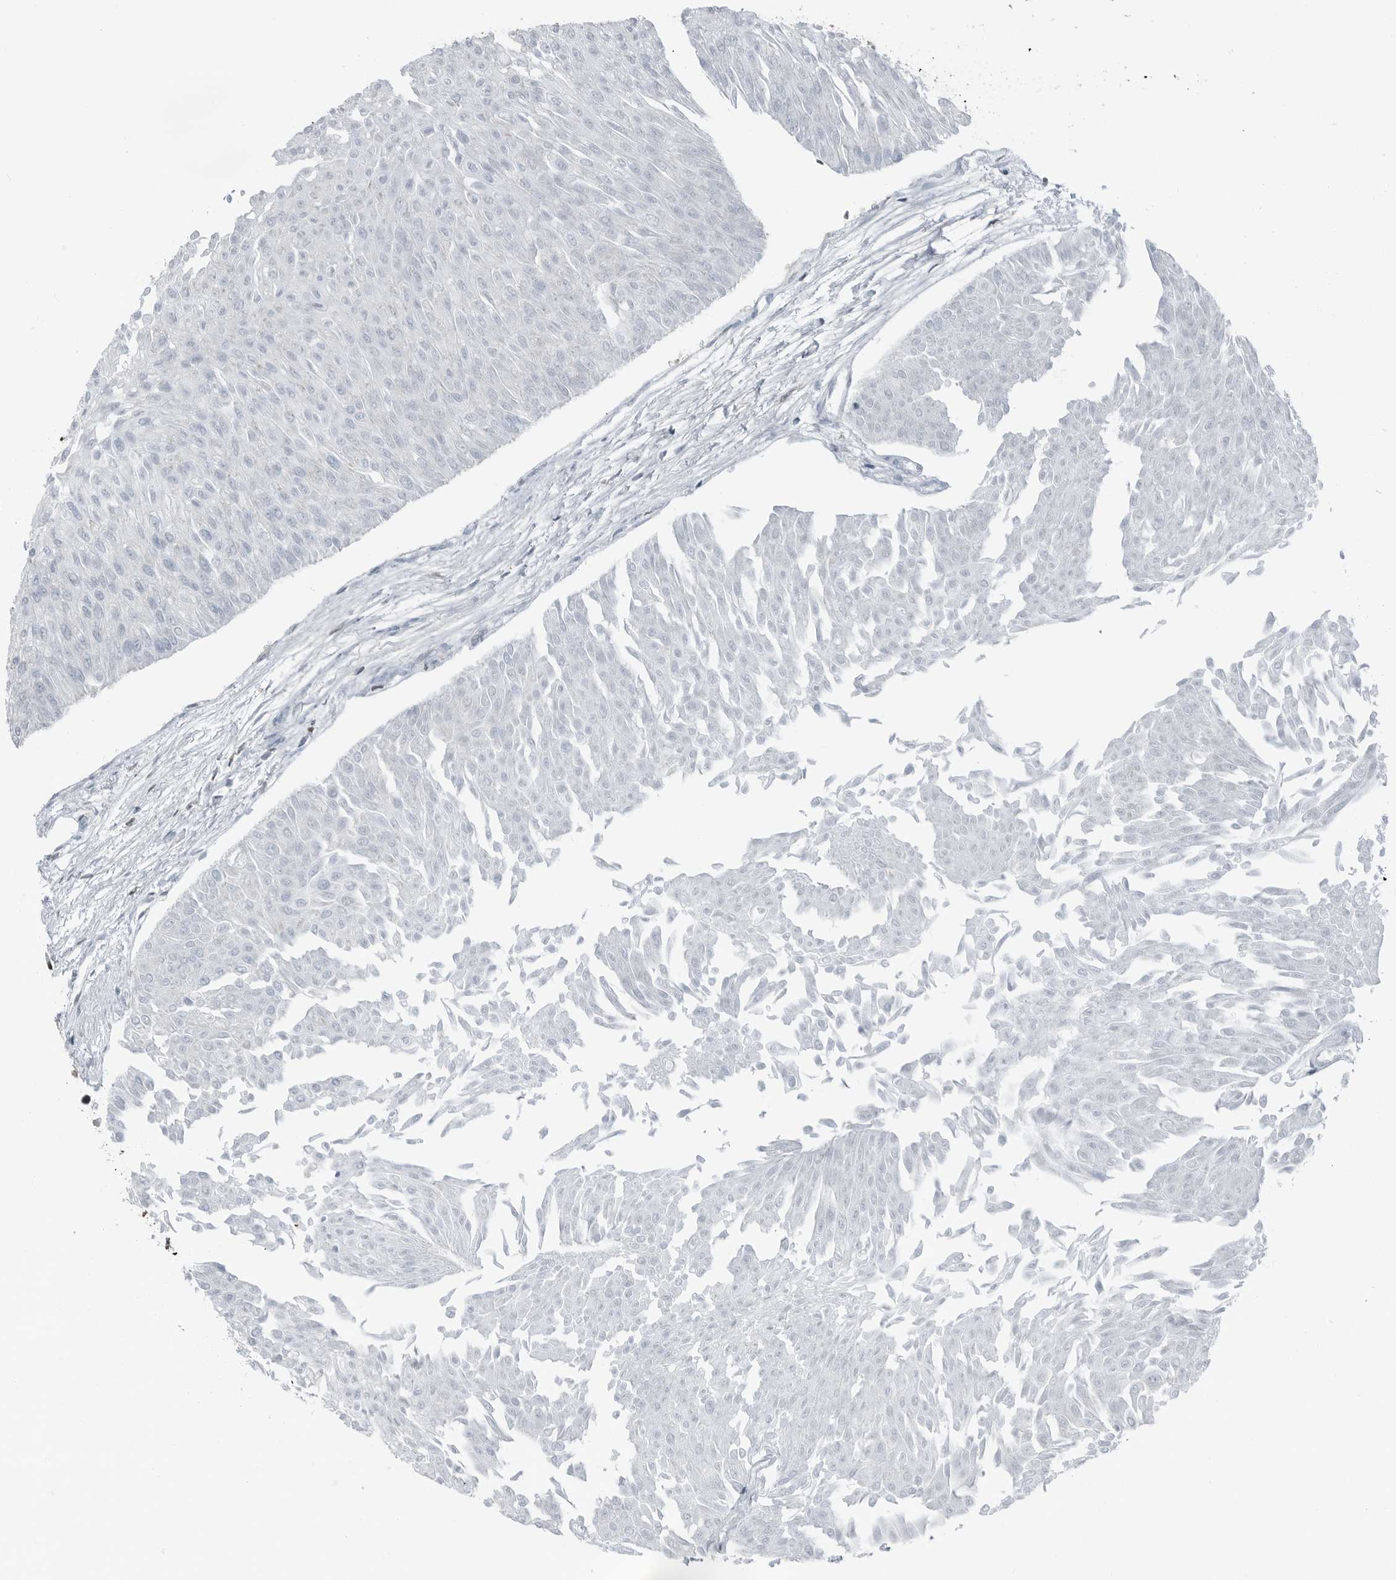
{"staining": {"intensity": "negative", "quantity": "none", "location": "none"}, "tissue": "urothelial cancer", "cell_type": "Tumor cells", "image_type": "cancer", "snomed": [{"axis": "morphology", "description": "Urothelial carcinoma, Low grade"}, {"axis": "topography", "description": "Urinary bladder"}], "caption": "Tumor cells are negative for protein expression in human low-grade urothelial carcinoma.", "gene": "BLZF1", "patient": {"sex": "male", "age": 67}}